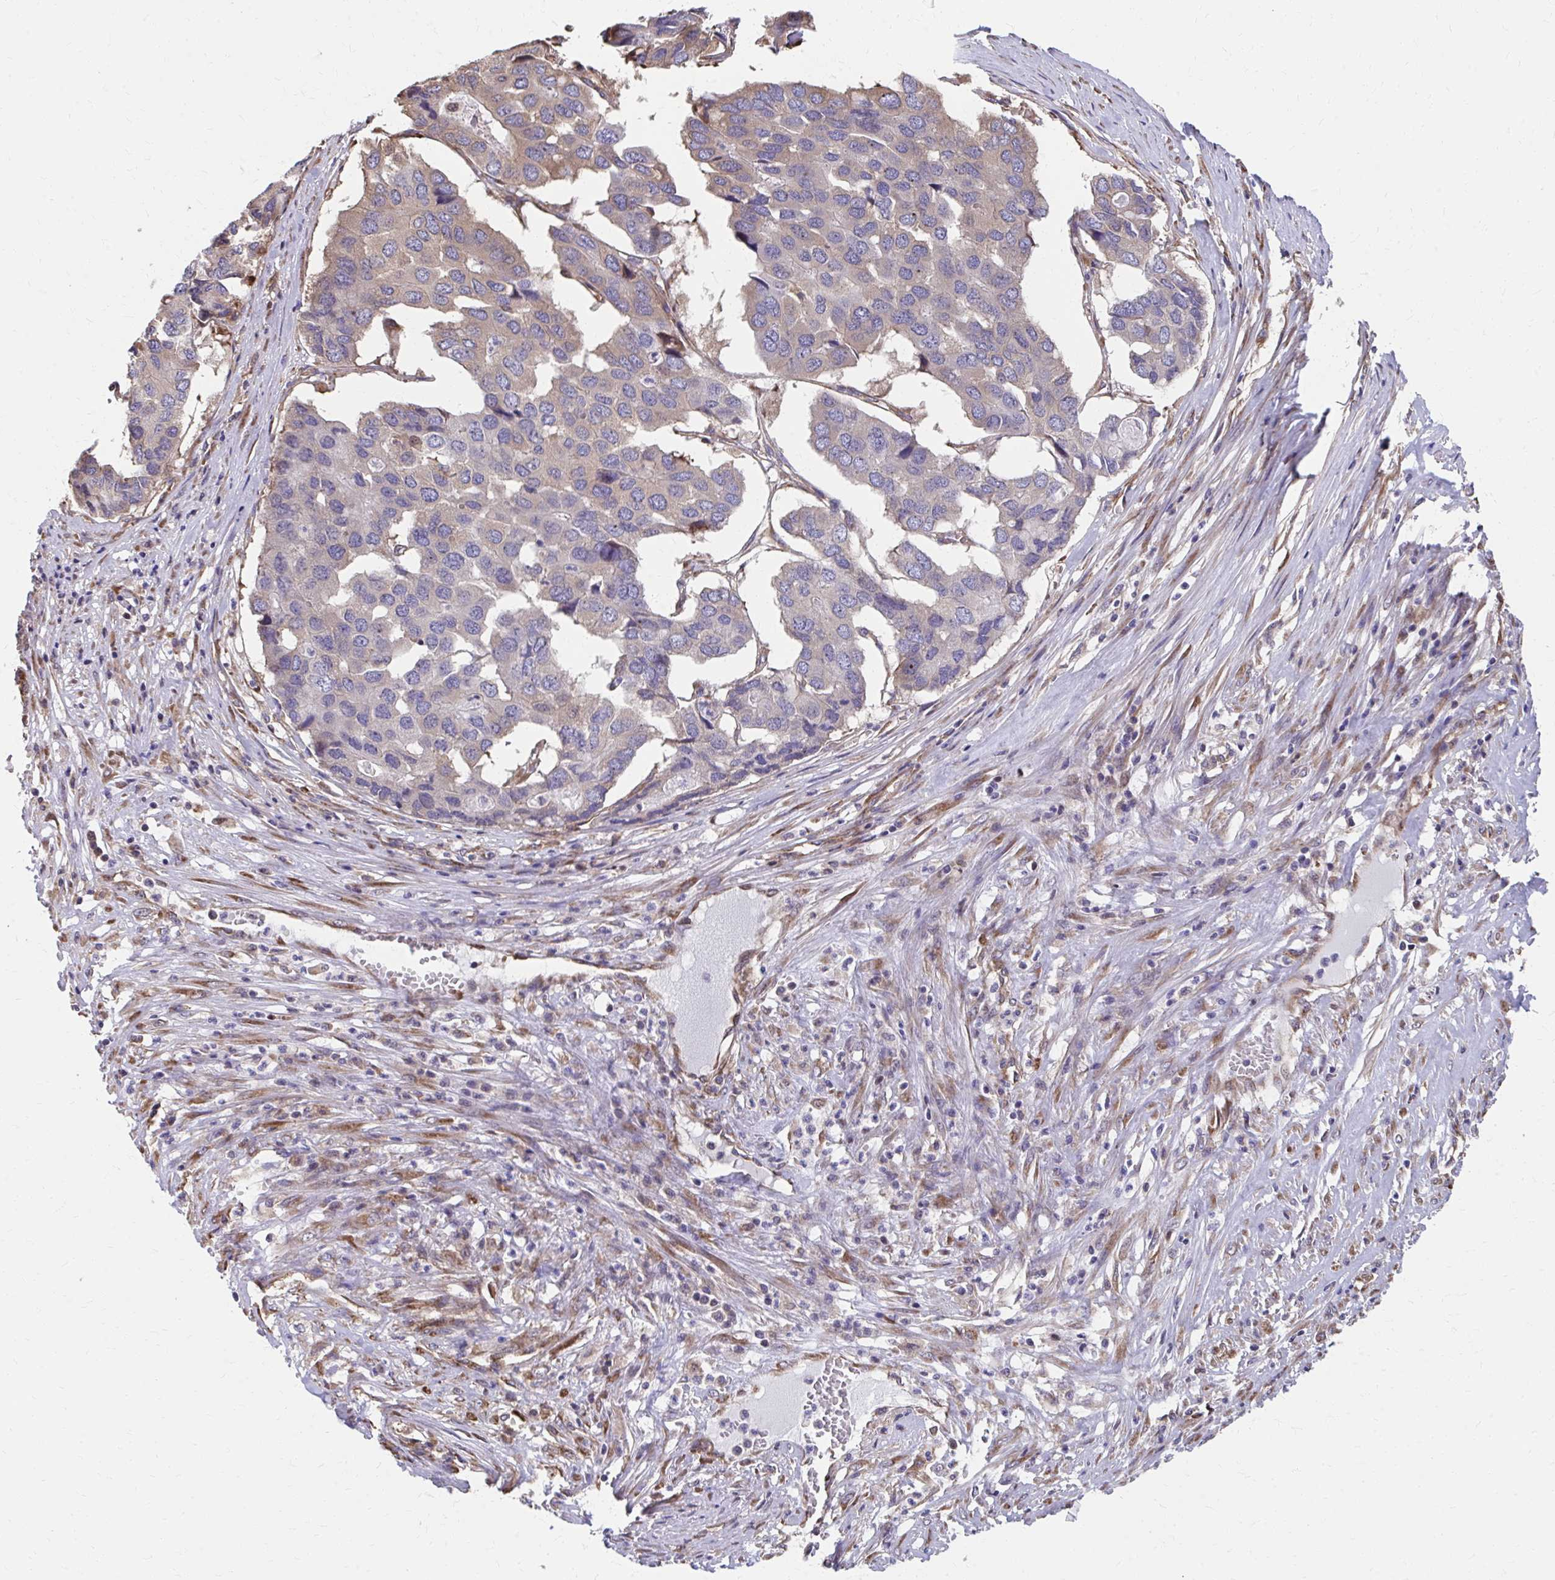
{"staining": {"intensity": "negative", "quantity": "none", "location": "none"}, "tissue": "pancreatic cancer", "cell_type": "Tumor cells", "image_type": "cancer", "snomed": [{"axis": "morphology", "description": "Adenocarcinoma, NOS"}, {"axis": "topography", "description": "Pancreas"}], "caption": "Immunohistochemistry (IHC) micrograph of neoplastic tissue: human pancreatic adenocarcinoma stained with DAB (3,3'-diaminobenzidine) demonstrates no significant protein expression in tumor cells.", "gene": "ZNF778", "patient": {"sex": "male", "age": 50}}